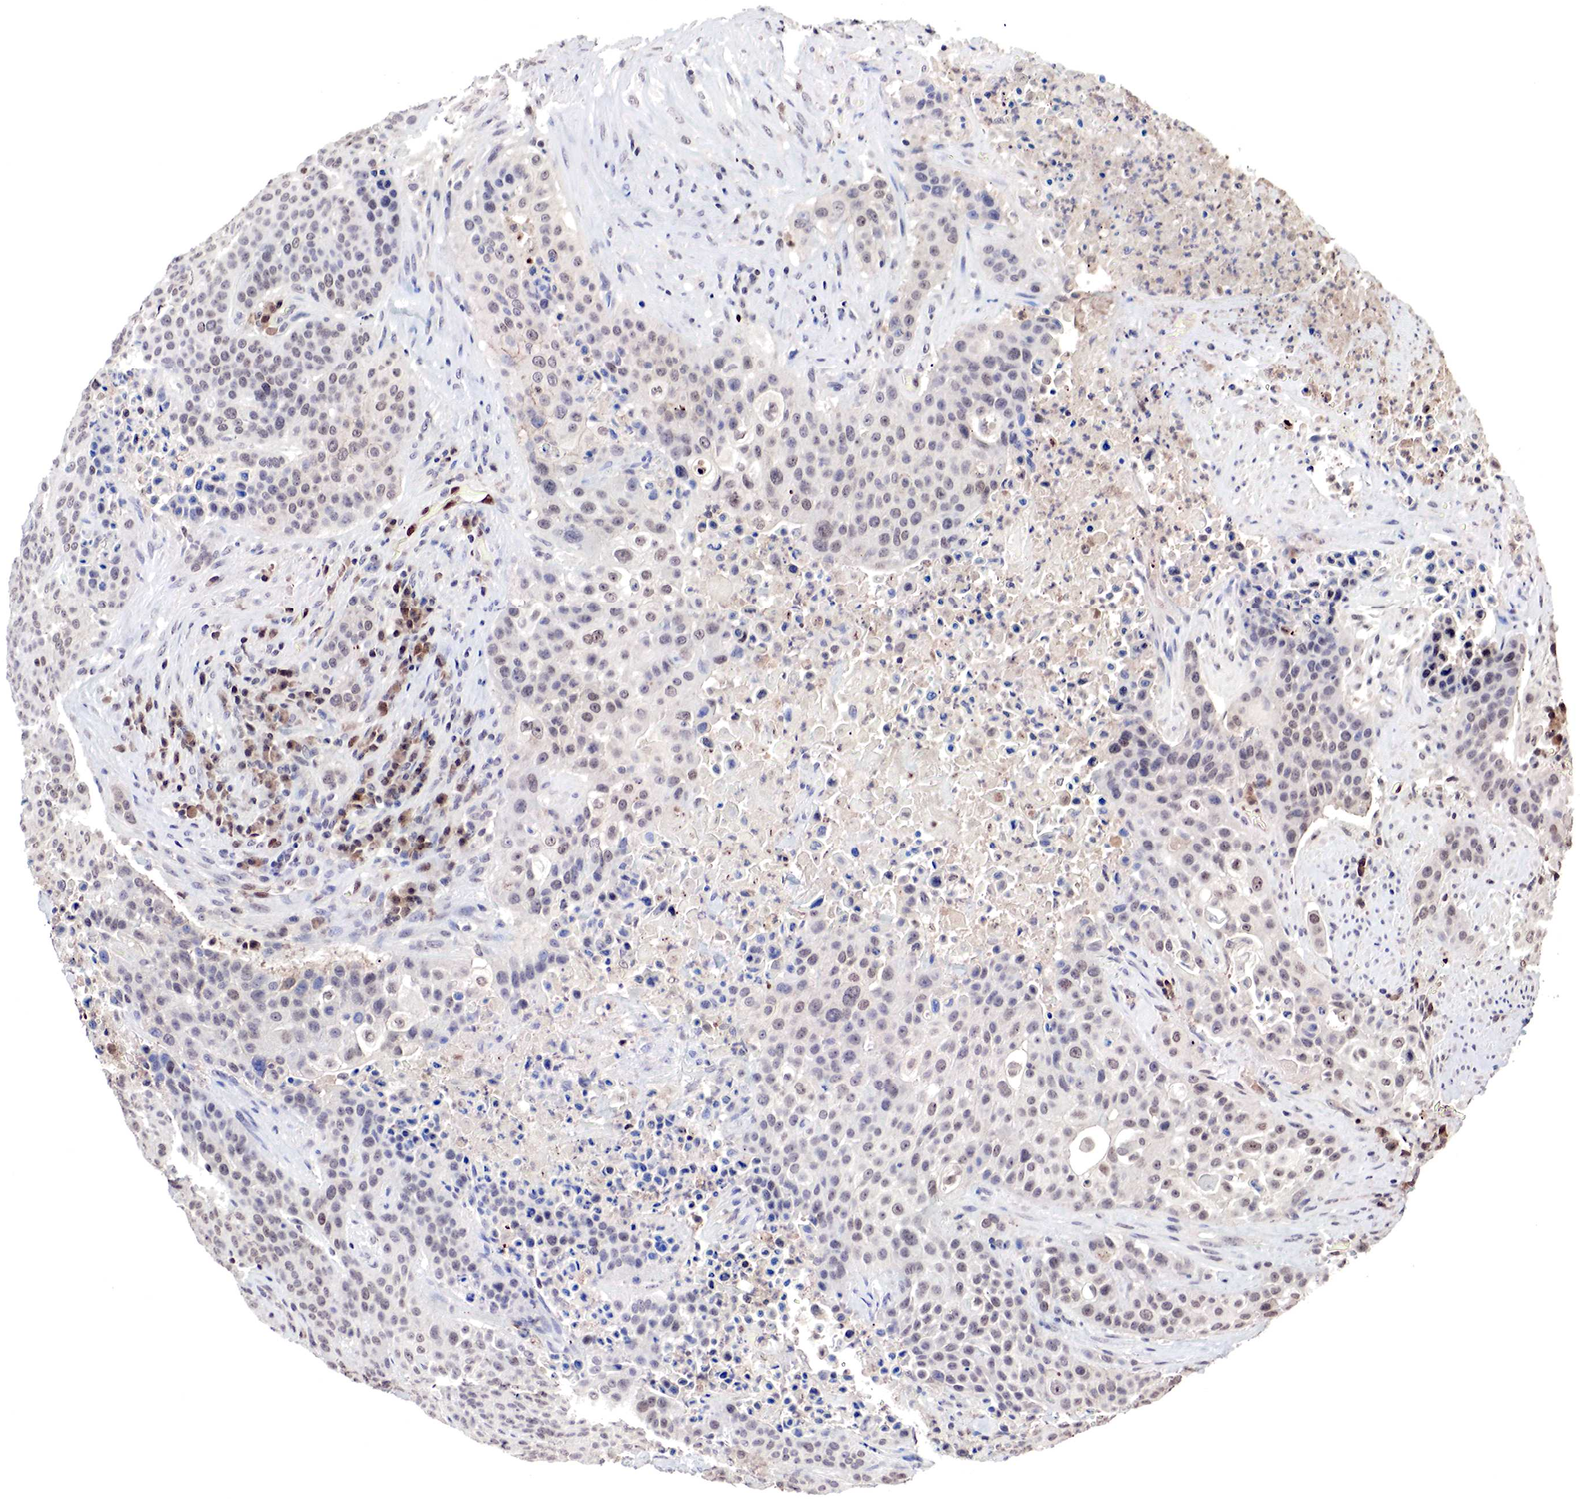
{"staining": {"intensity": "weak", "quantity": "25%-75%", "location": "cytoplasmic/membranous,nuclear"}, "tissue": "urothelial cancer", "cell_type": "Tumor cells", "image_type": "cancer", "snomed": [{"axis": "morphology", "description": "Urothelial carcinoma, High grade"}, {"axis": "topography", "description": "Urinary bladder"}], "caption": "Immunohistochemistry (IHC) micrograph of neoplastic tissue: urothelial carcinoma (high-grade) stained using immunohistochemistry (IHC) exhibits low levels of weak protein expression localized specifically in the cytoplasmic/membranous and nuclear of tumor cells, appearing as a cytoplasmic/membranous and nuclear brown color.", "gene": "DACH2", "patient": {"sex": "male", "age": 74}}